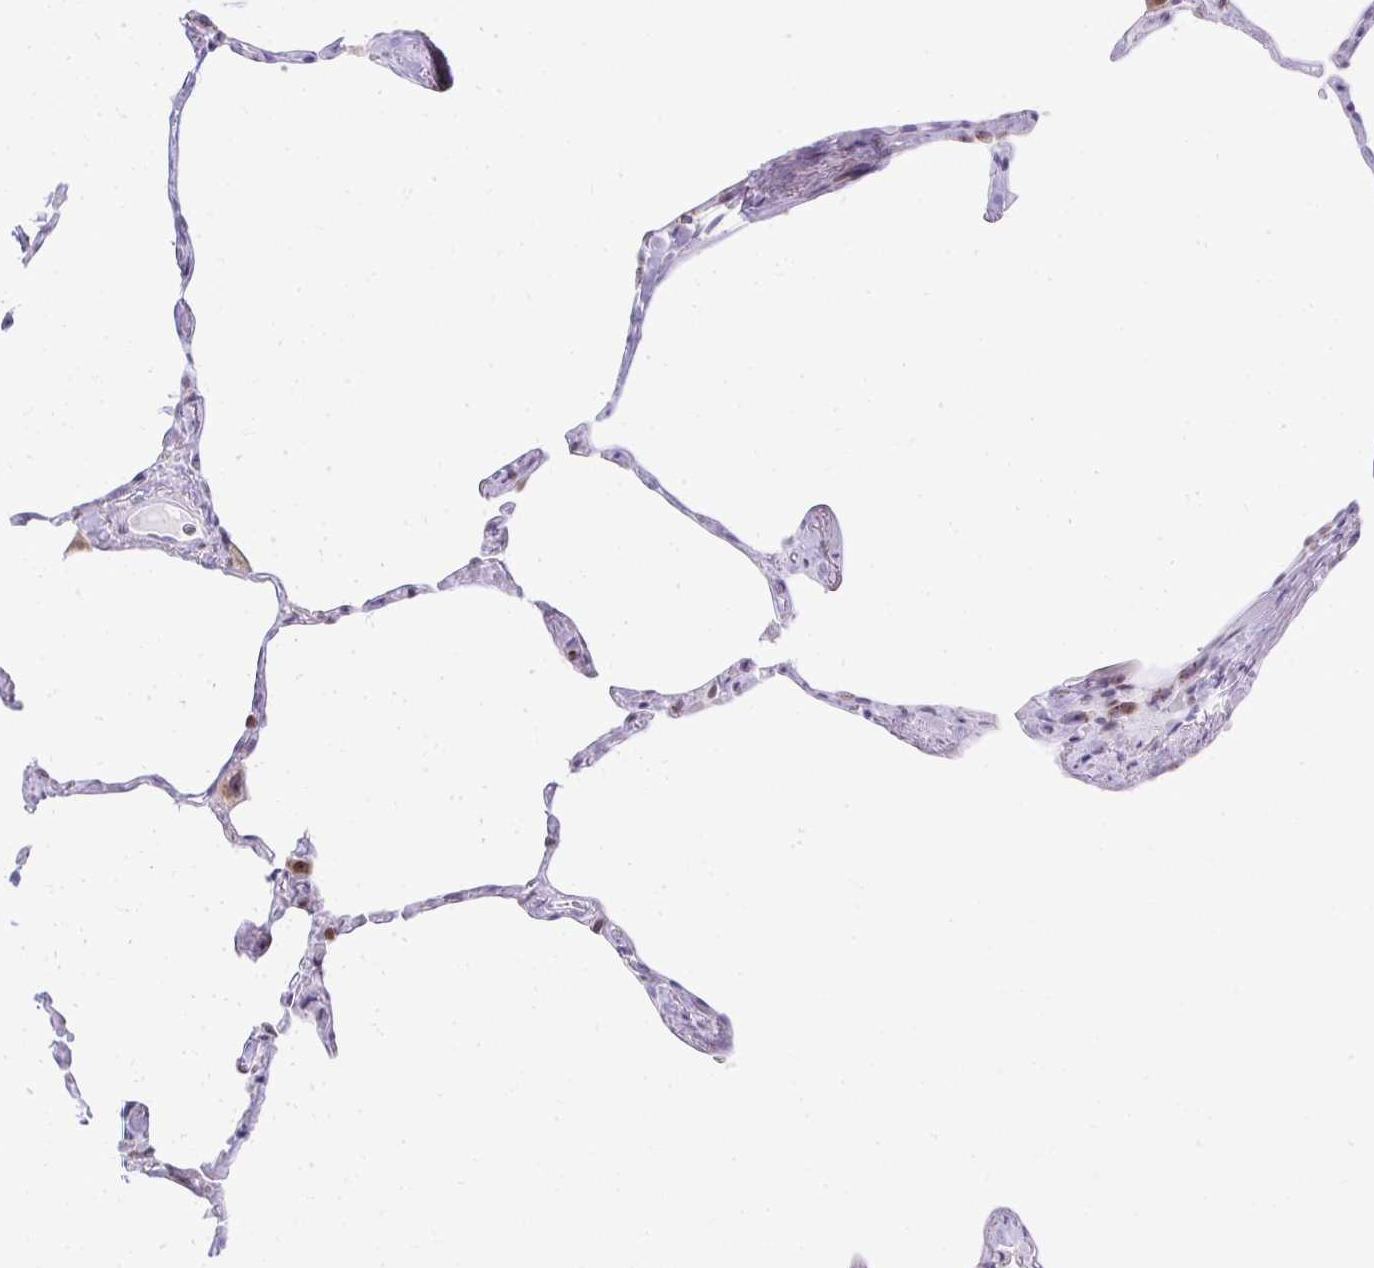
{"staining": {"intensity": "negative", "quantity": "none", "location": "none"}, "tissue": "lung", "cell_type": "Alveolar cells", "image_type": "normal", "snomed": [{"axis": "morphology", "description": "Normal tissue, NOS"}, {"axis": "topography", "description": "Lung"}], "caption": "Protein analysis of normal lung demonstrates no significant expression in alveolar cells.", "gene": "GLDN", "patient": {"sex": "male", "age": 65}}